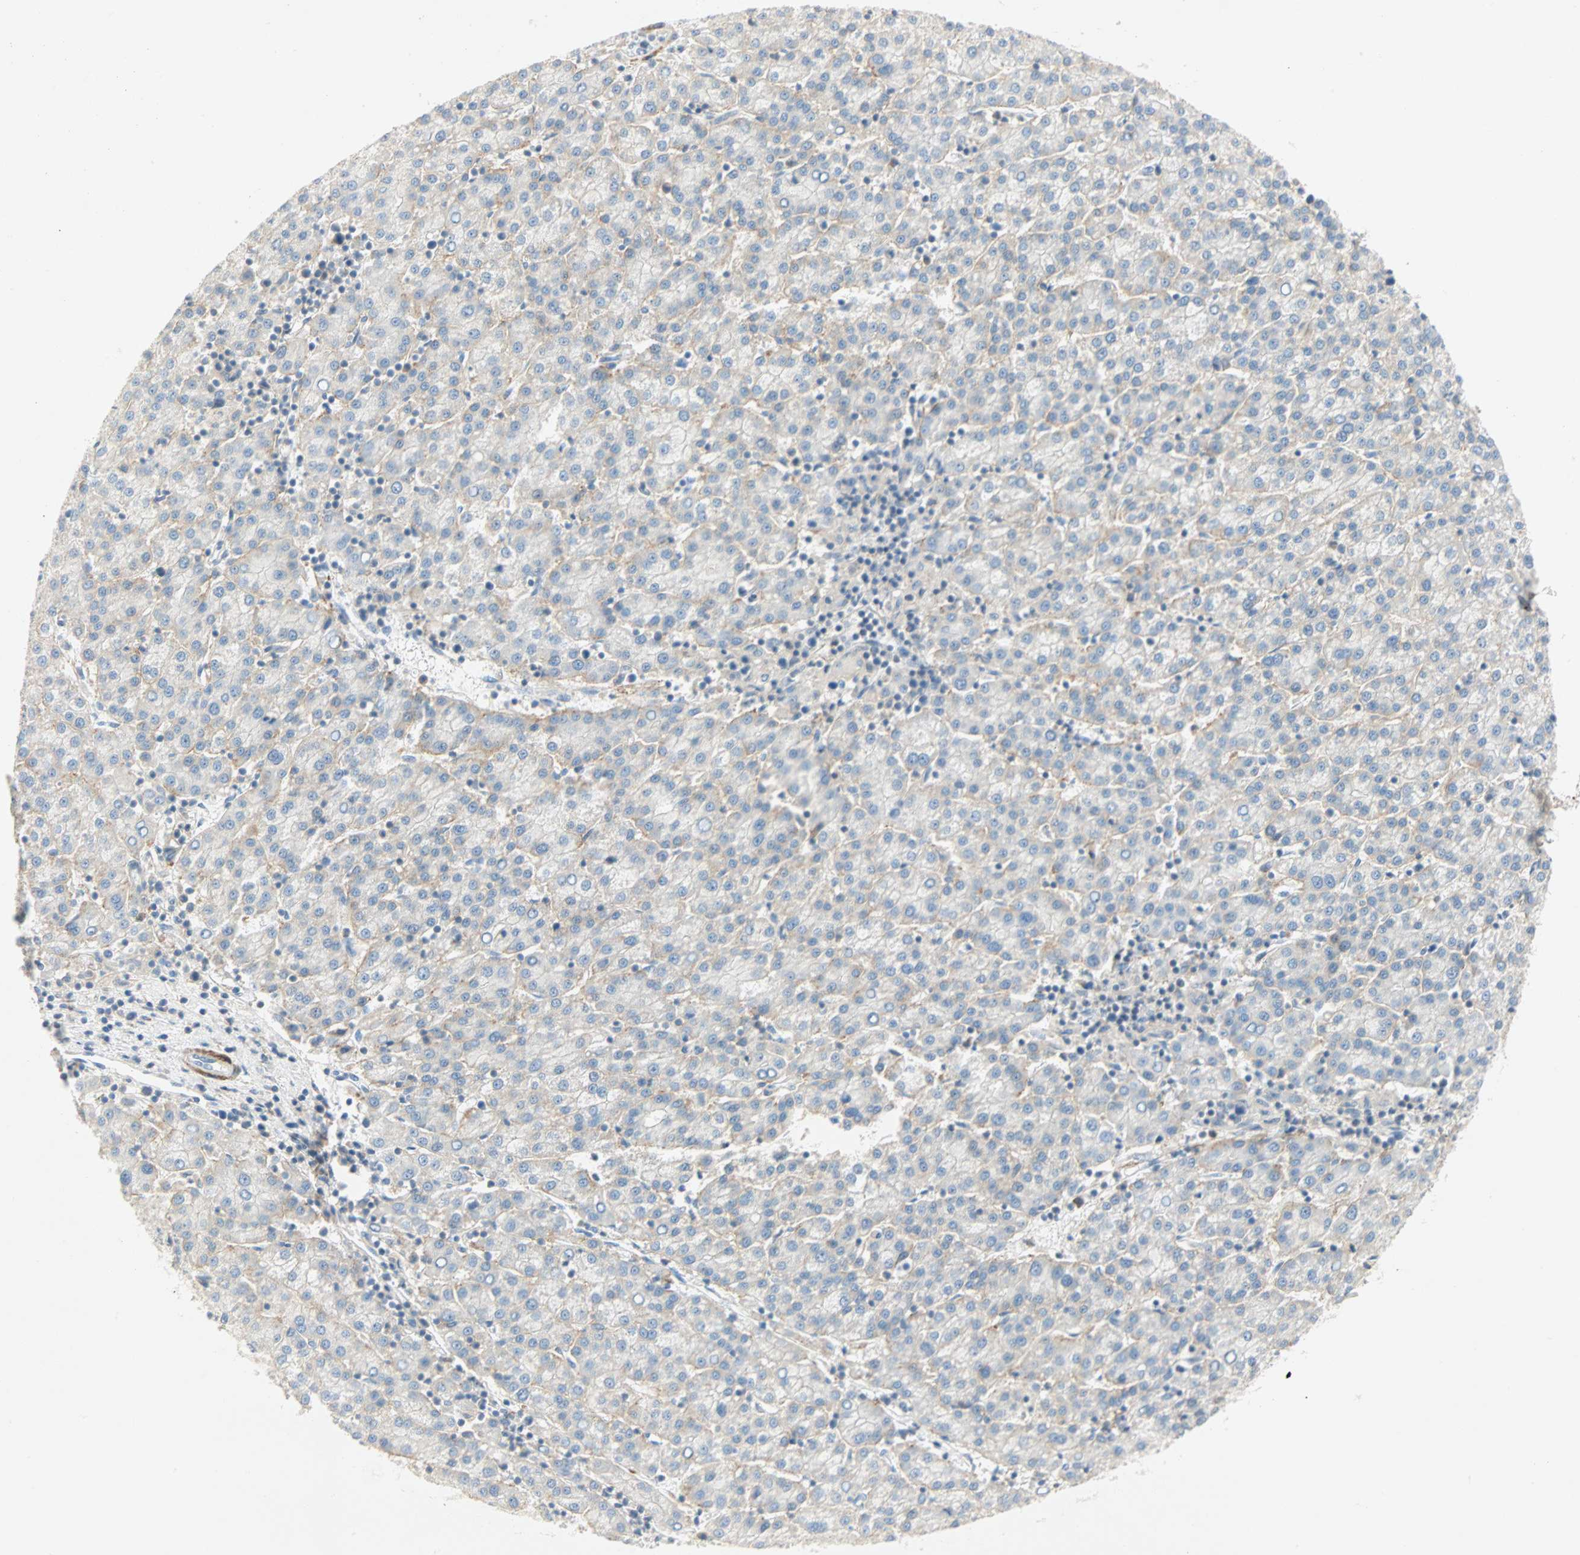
{"staining": {"intensity": "weak", "quantity": "25%-75%", "location": "cytoplasmic/membranous"}, "tissue": "liver cancer", "cell_type": "Tumor cells", "image_type": "cancer", "snomed": [{"axis": "morphology", "description": "Carcinoma, Hepatocellular, NOS"}, {"axis": "topography", "description": "Liver"}], "caption": "Protein expression analysis of liver cancer (hepatocellular carcinoma) demonstrates weak cytoplasmic/membranous staining in approximately 25%-75% of tumor cells.", "gene": "FMNL1", "patient": {"sex": "female", "age": 58}}